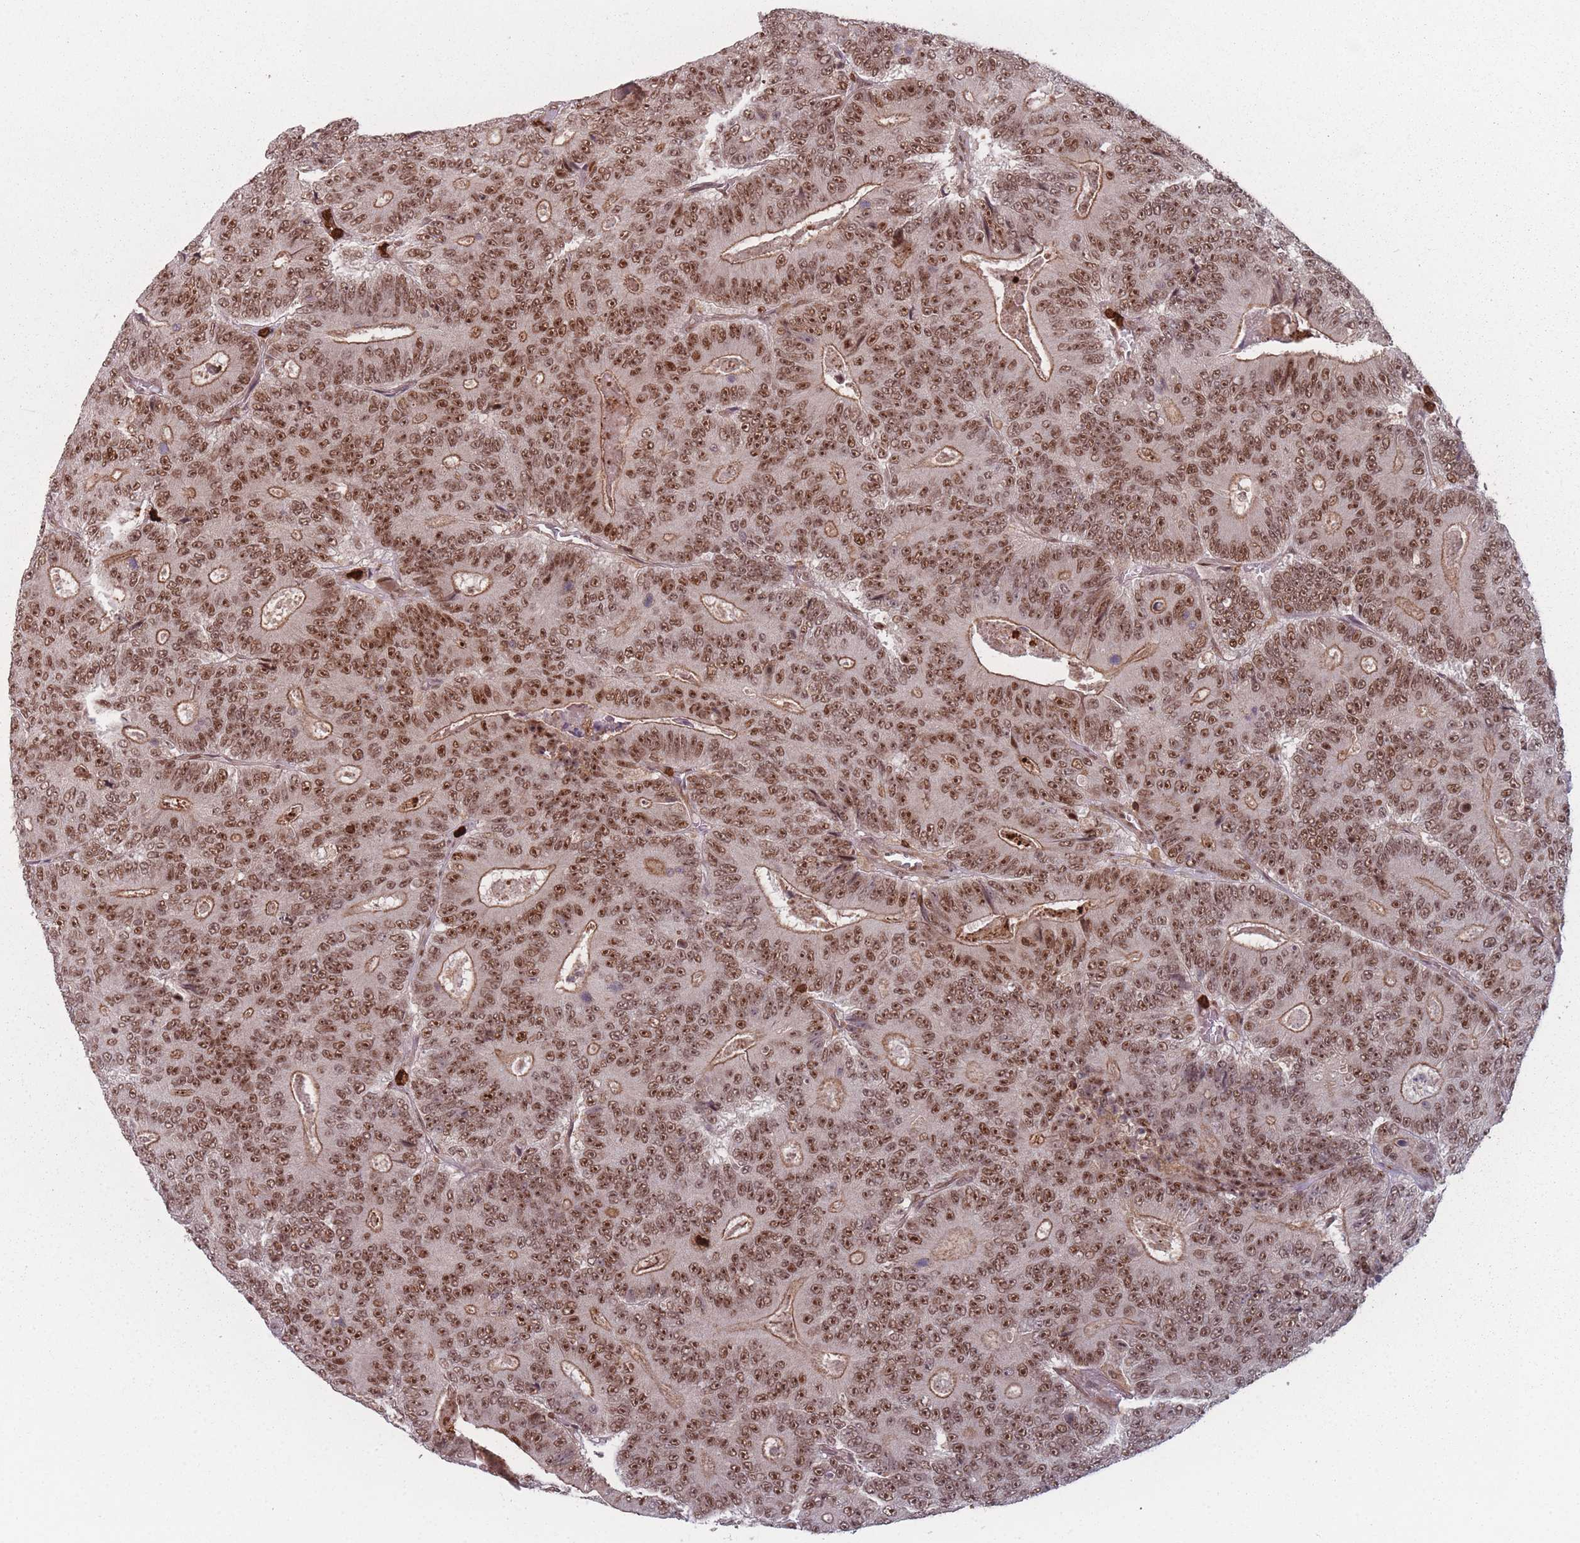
{"staining": {"intensity": "moderate", "quantity": ">75%", "location": "cytoplasmic/membranous,nuclear"}, "tissue": "colorectal cancer", "cell_type": "Tumor cells", "image_type": "cancer", "snomed": [{"axis": "morphology", "description": "Adenocarcinoma, NOS"}, {"axis": "topography", "description": "Colon"}], "caption": "Immunohistochemical staining of human adenocarcinoma (colorectal) demonstrates medium levels of moderate cytoplasmic/membranous and nuclear expression in about >75% of tumor cells.", "gene": "WDR55", "patient": {"sex": "male", "age": 83}}